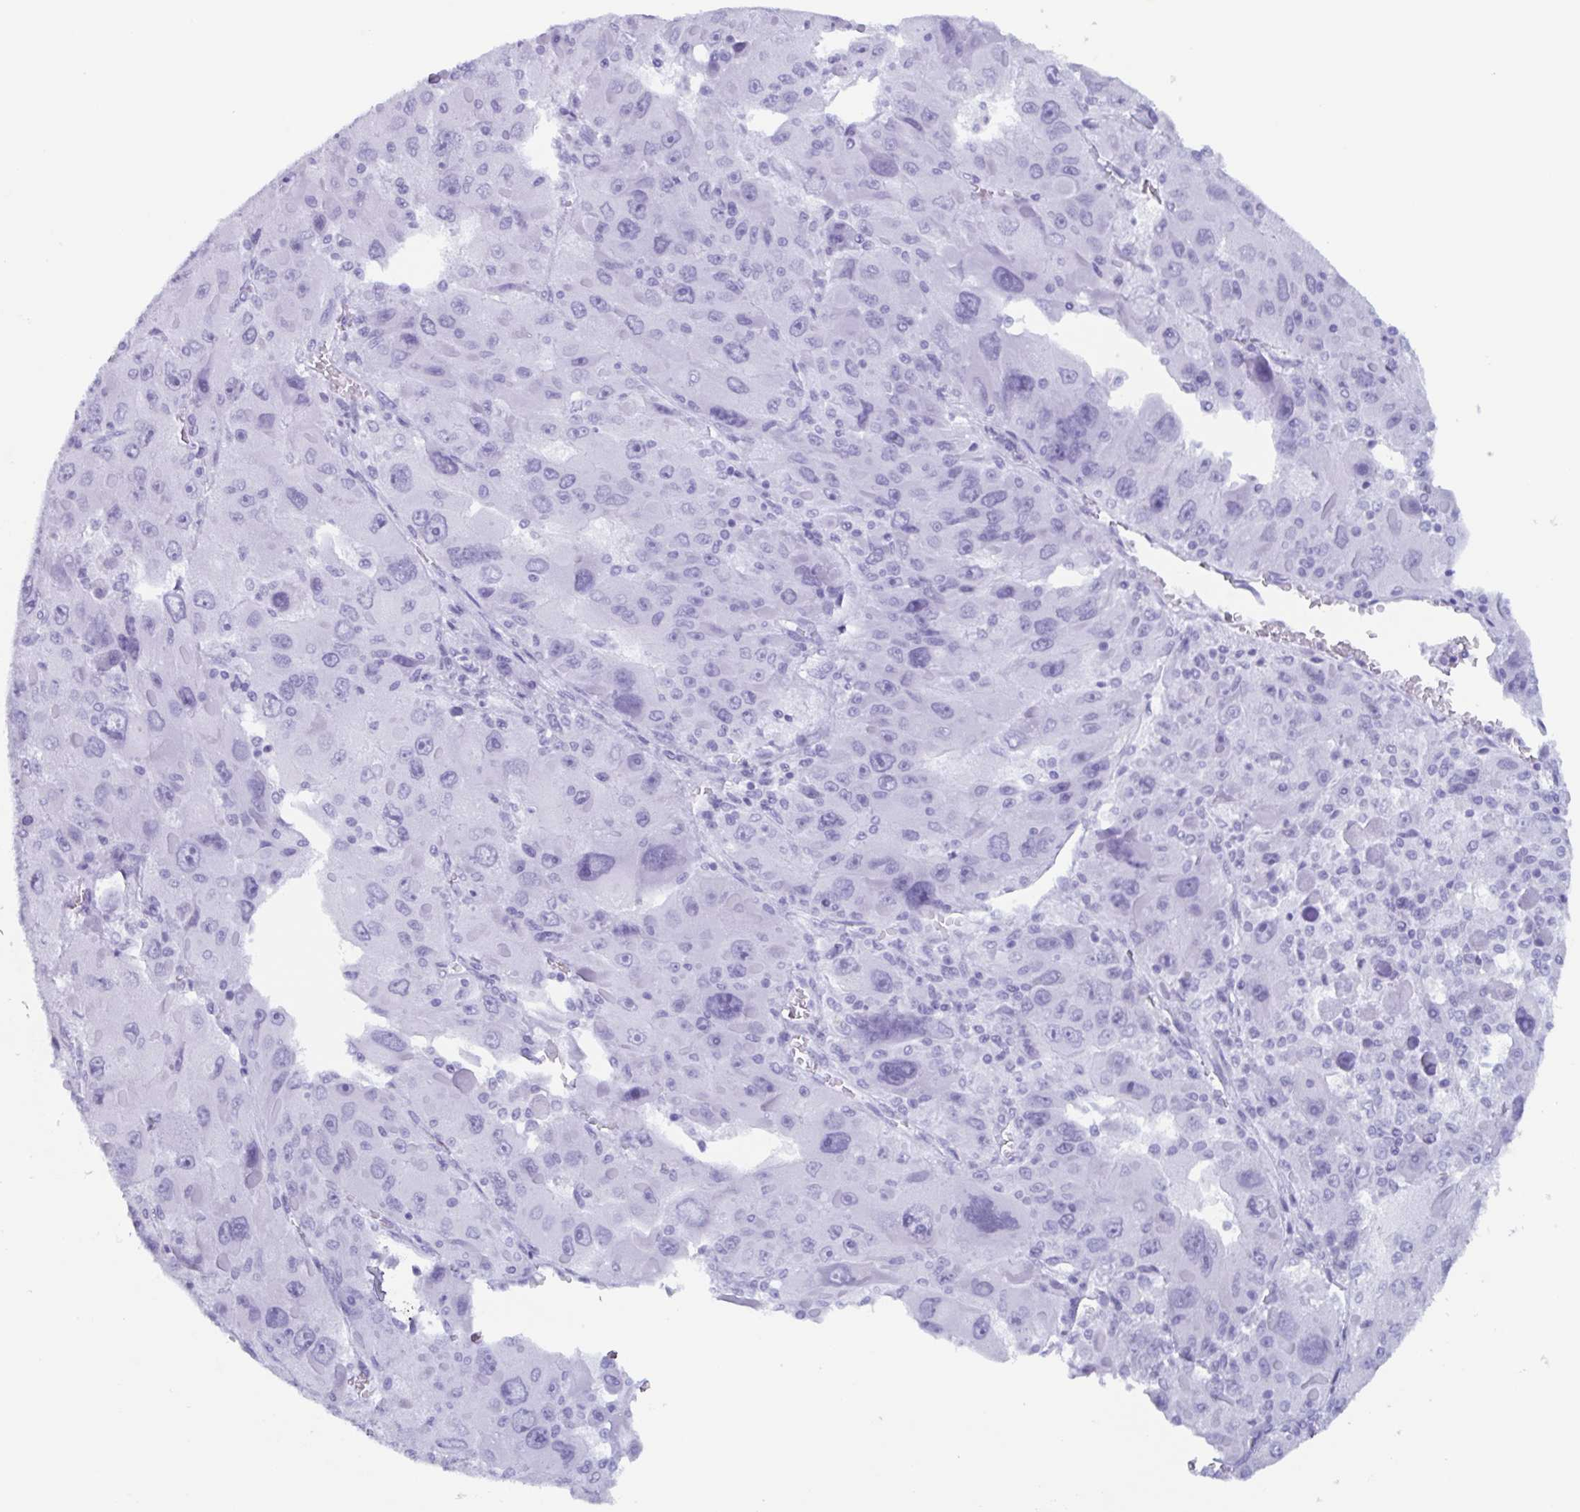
{"staining": {"intensity": "negative", "quantity": "none", "location": "none"}, "tissue": "liver cancer", "cell_type": "Tumor cells", "image_type": "cancer", "snomed": [{"axis": "morphology", "description": "Carcinoma, Hepatocellular, NOS"}, {"axis": "topography", "description": "Liver"}], "caption": "Tumor cells show no significant positivity in liver cancer.", "gene": "BPI", "patient": {"sex": "female", "age": 41}}